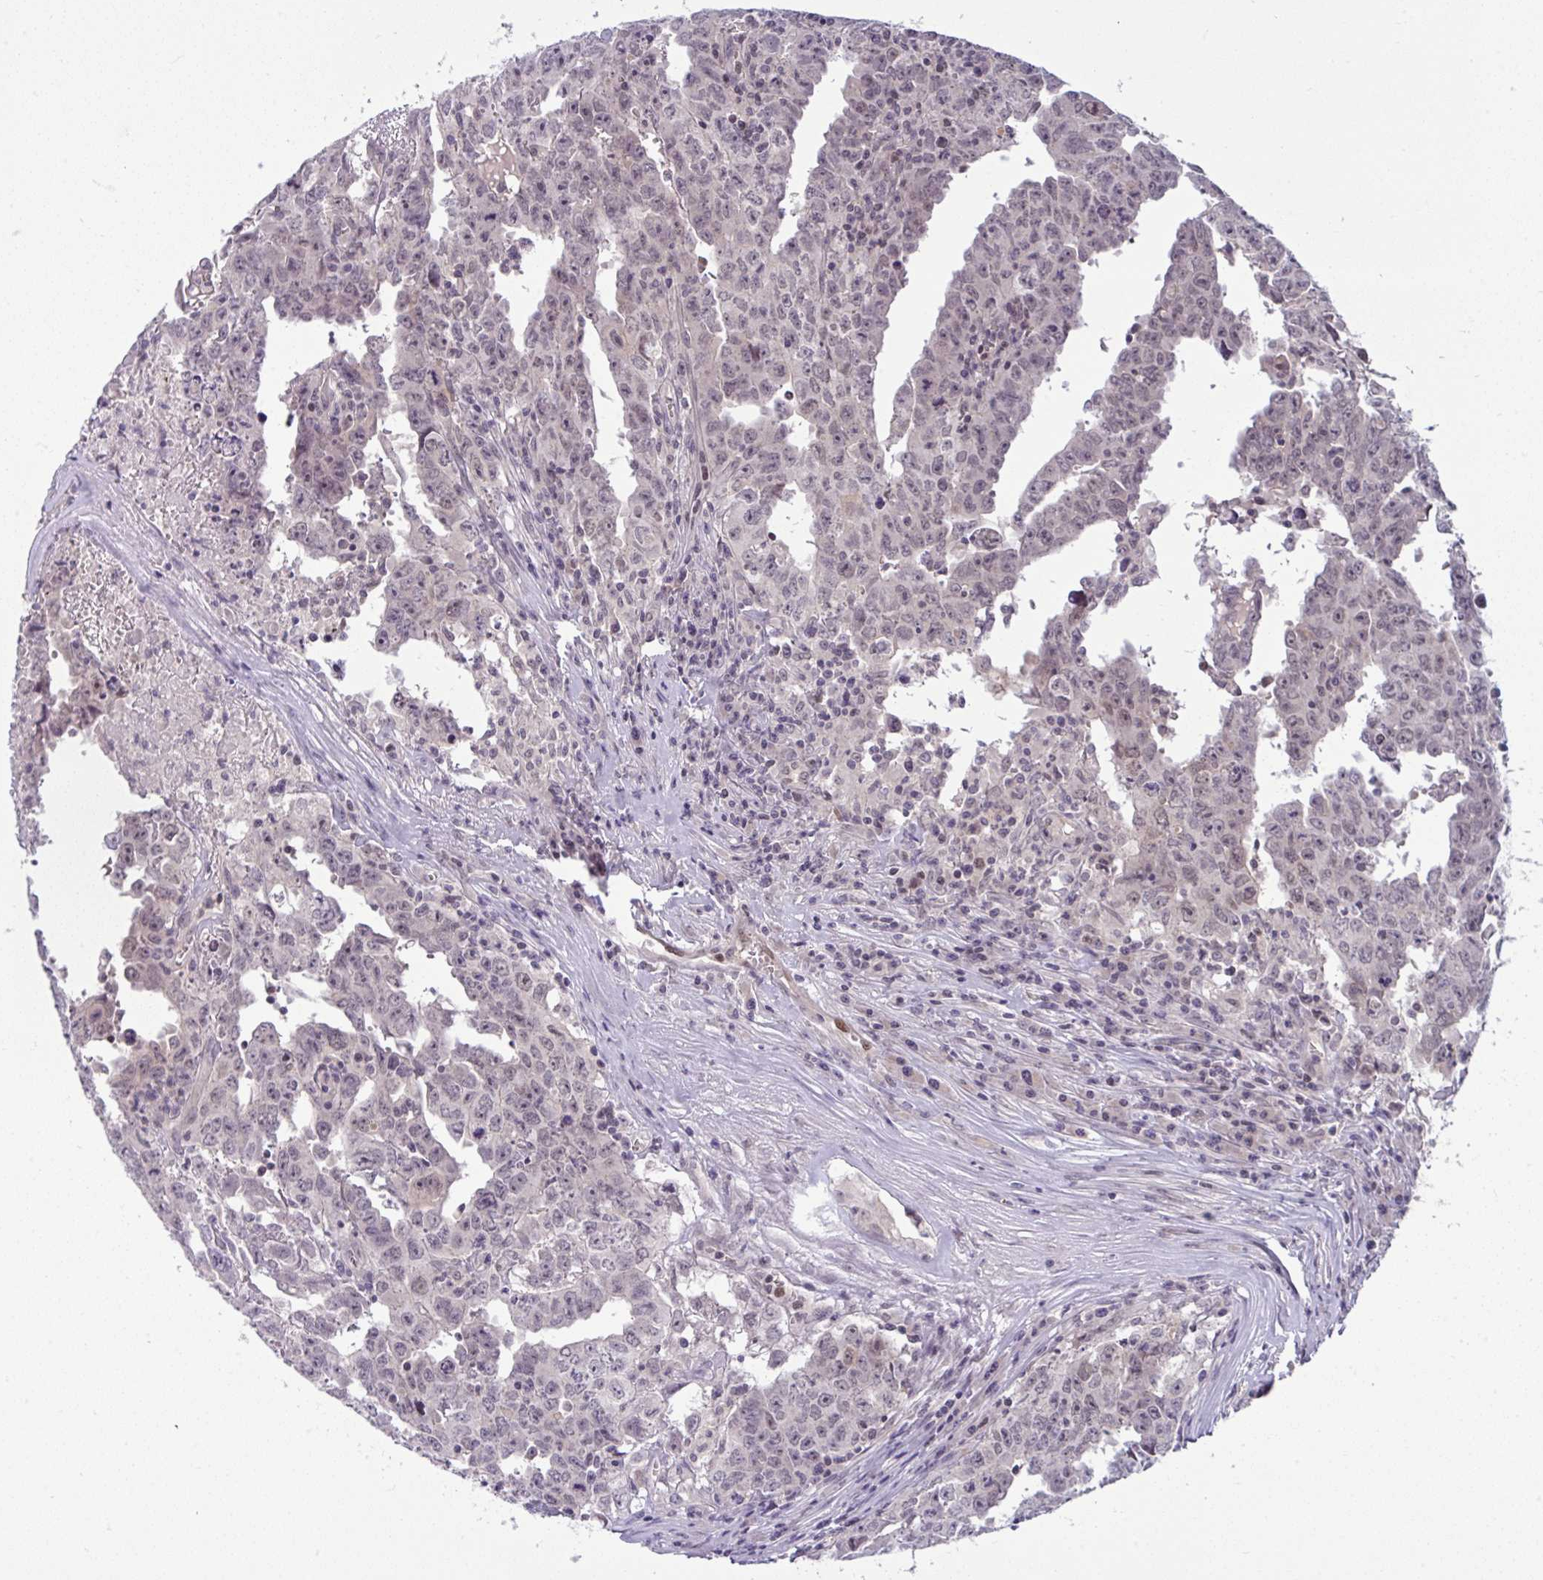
{"staining": {"intensity": "weak", "quantity": "25%-75%", "location": "nuclear"}, "tissue": "testis cancer", "cell_type": "Tumor cells", "image_type": "cancer", "snomed": [{"axis": "morphology", "description": "Carcinoma, Embryonal, NOS"}, {"axis": "topography", "description": "Testis"}], "caption": "Immunohistochemical staining of human testis cancer exhibits weak nuclear protein positivity in approximately 25%-75% of tumor cells.", "gene": "KLF2", "patient": {"sex": "male", "age": 22}}